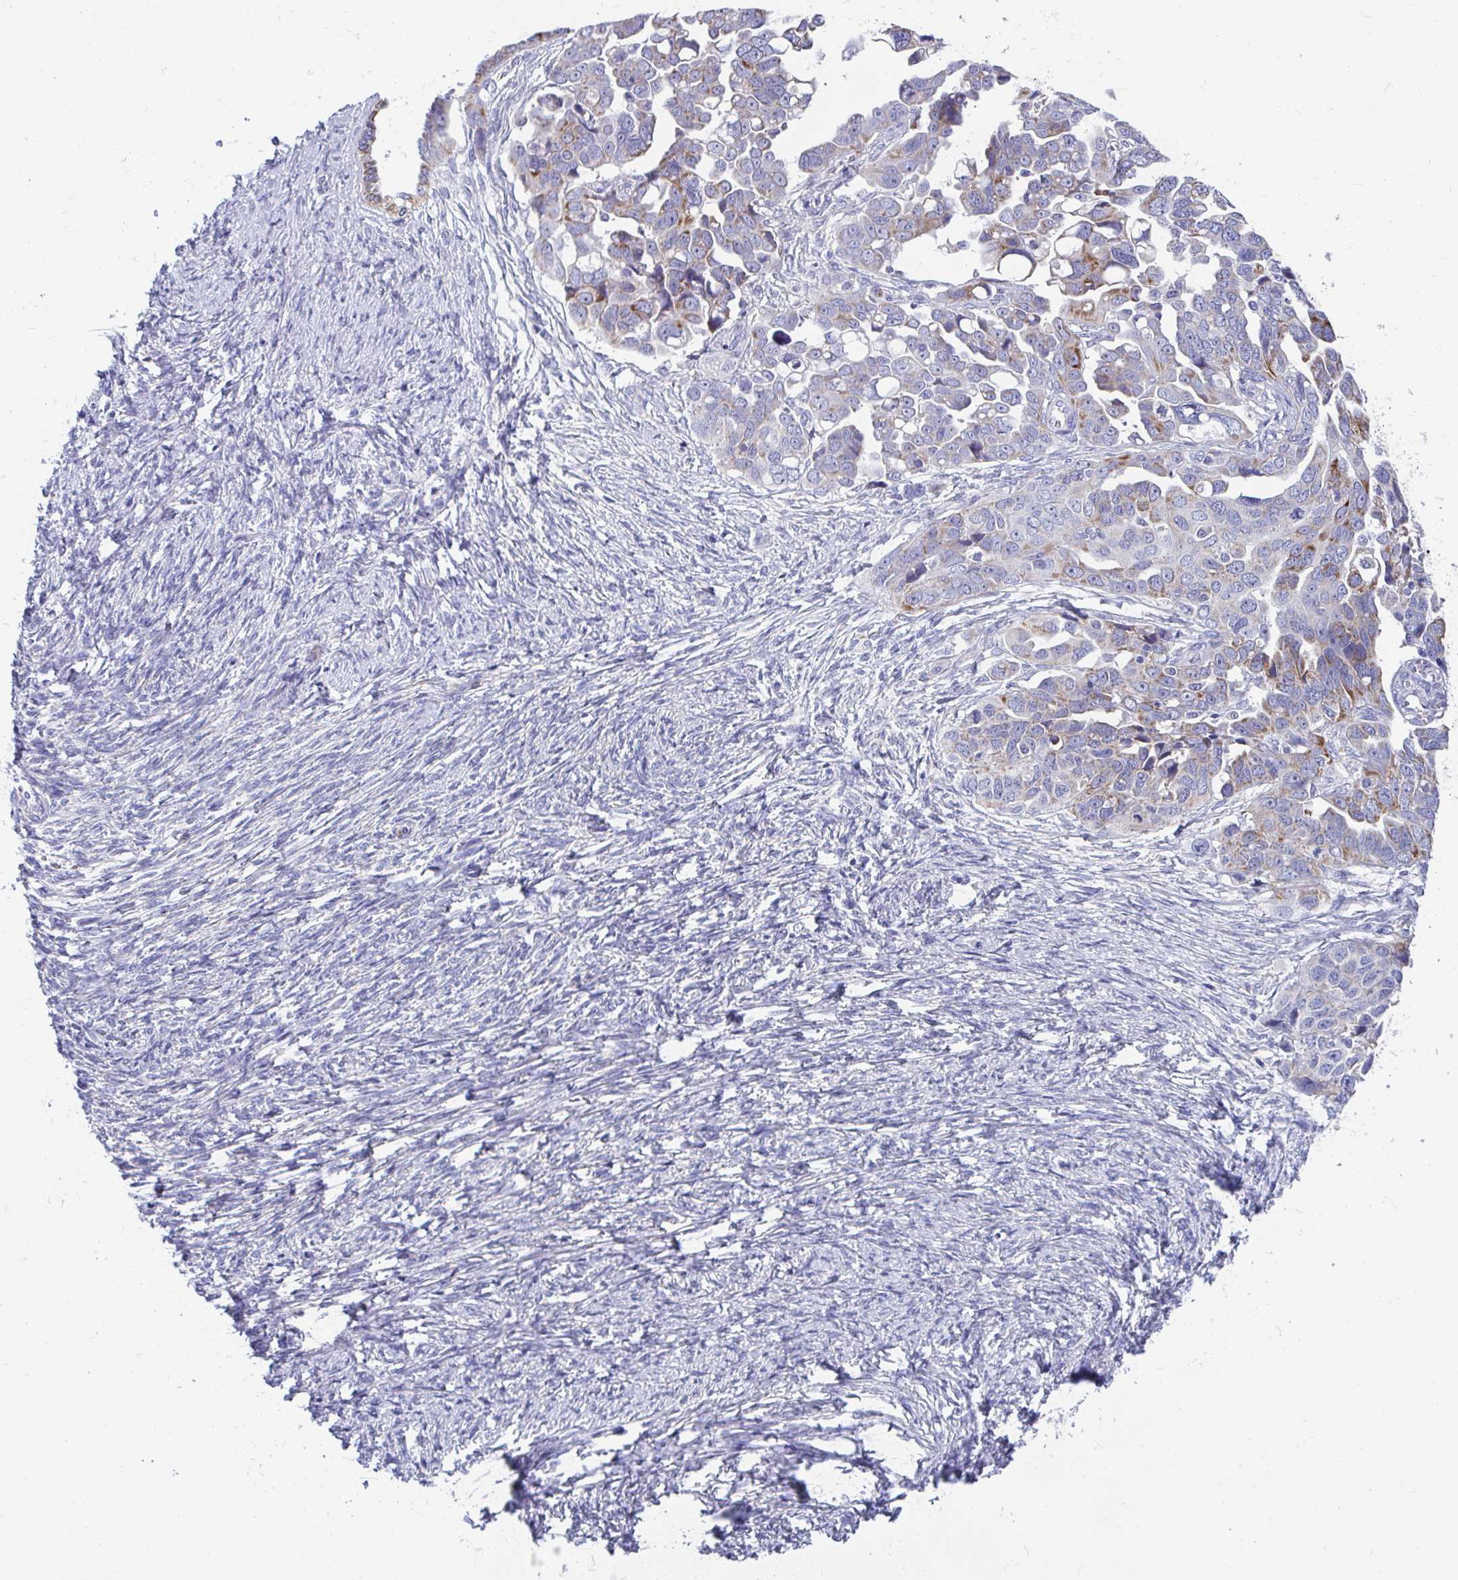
{"staining": {"intensity": "moderate", "quantity": "<25%", "location": "cytoplasmic/membranous"}, "tissue": "ovarian cancer", "cell_type": "Tumor cells", "image_type": "cancer", "snomed": [{"axis": "morphology", "description": "Cystadenocarcinoma, serous, NOS"}, {"axis": "topography", "description": "Ovary"}], "caption": "Immunohistochemical staining of human ovarian cancer shows low levels of moderate cytoplasmic/membranous protein expression in approximately <25% of tumor cells.", "gene": "COA5", "patient": {"sex": "female", "age": 59}}